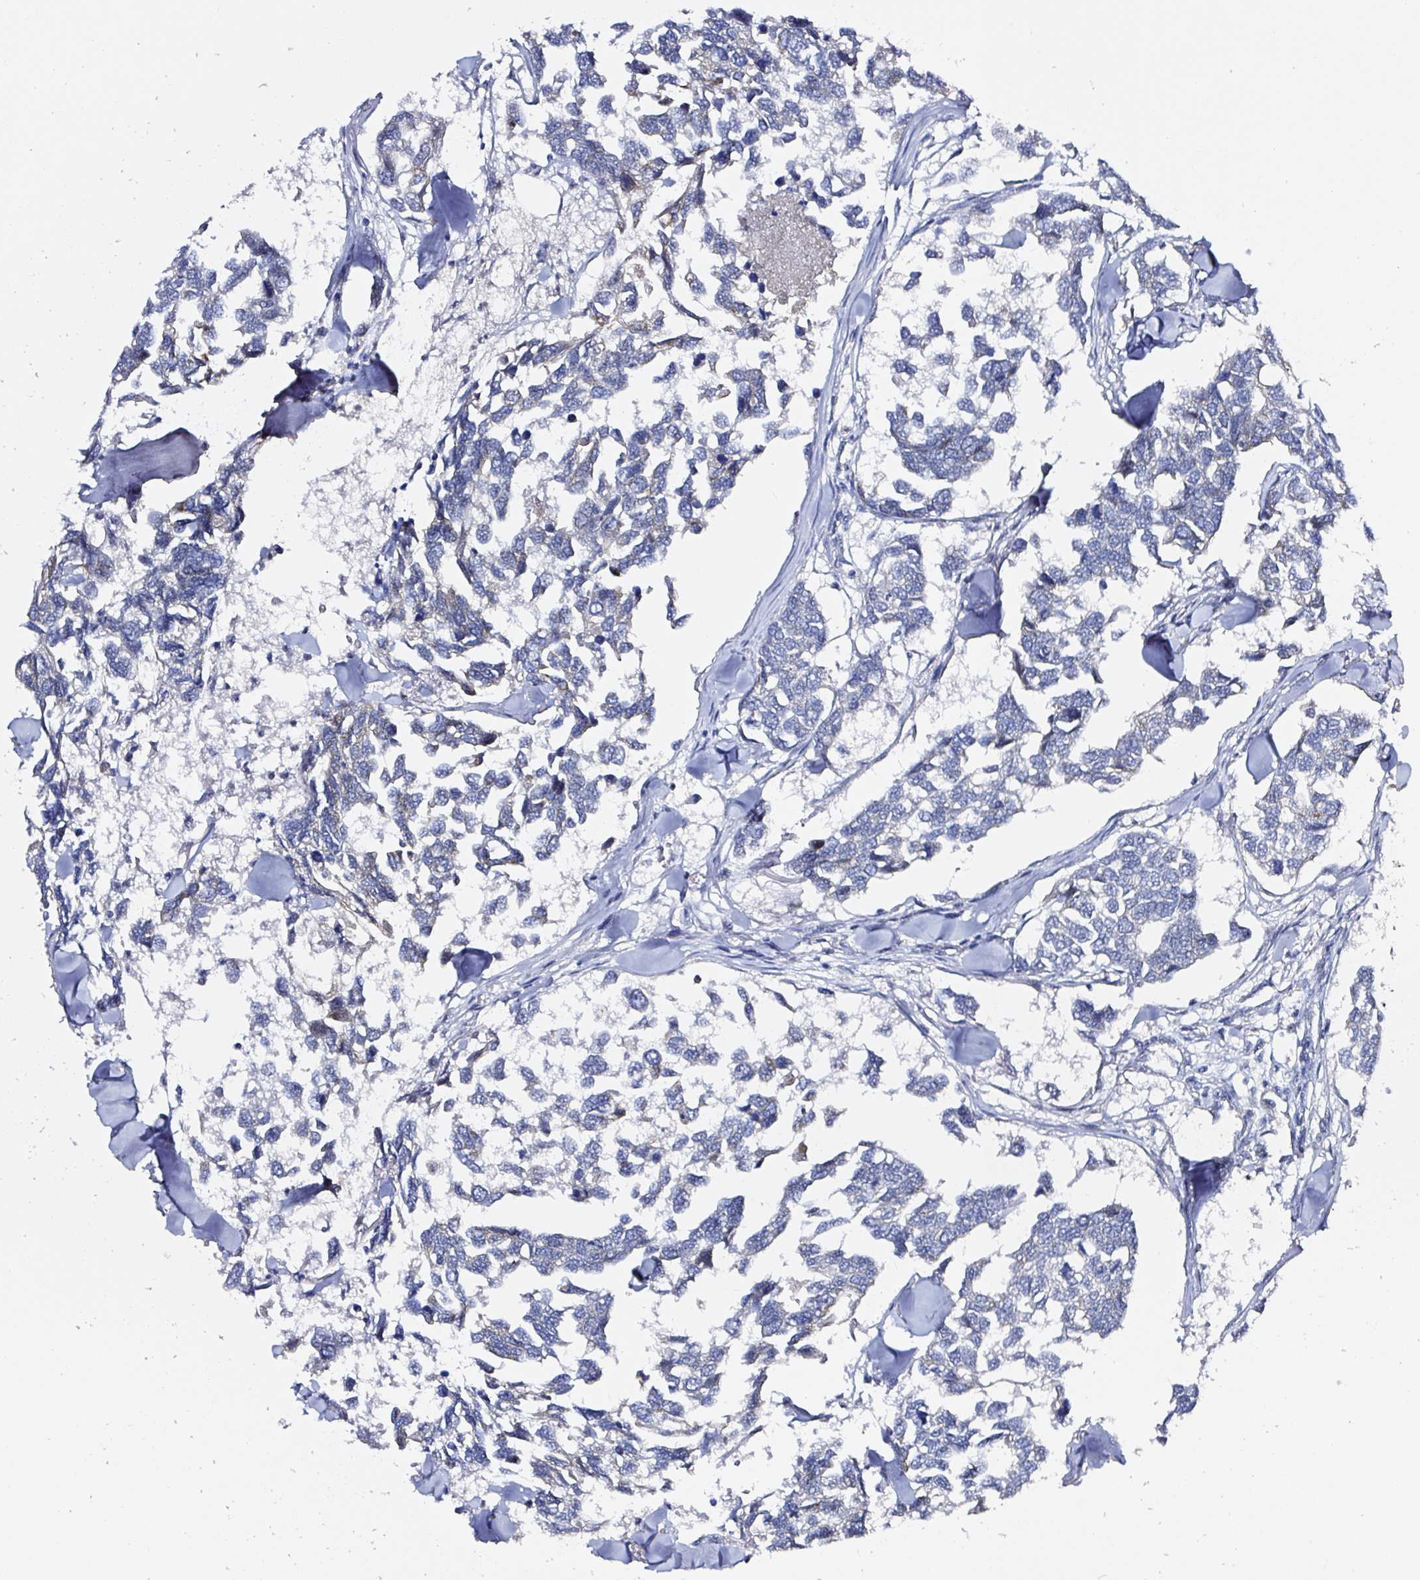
{"staining": {"intensity": "negative", "quantity": "none", "location": "none"}, "tissue": "breast cancer", "cell_type": "Tumor cells", "image_type": "cancer", "snomed": [{"axis": "morphology", "description": "Duct carcinoma"}, {"axis": "topography", "description": "Breast"}], "caption": "An IHC histopathology image of breast cancer (intraductal carcinoma) is shown. There is no staining in tumor cells of breast cancer (intraductal carcinoma). The staining is performed using DAB brown chromogen with nuclei counter-stained in using hematoxylin.", "gene": "PRKAA2", "patient": {"sex": "female", "age": 83}}